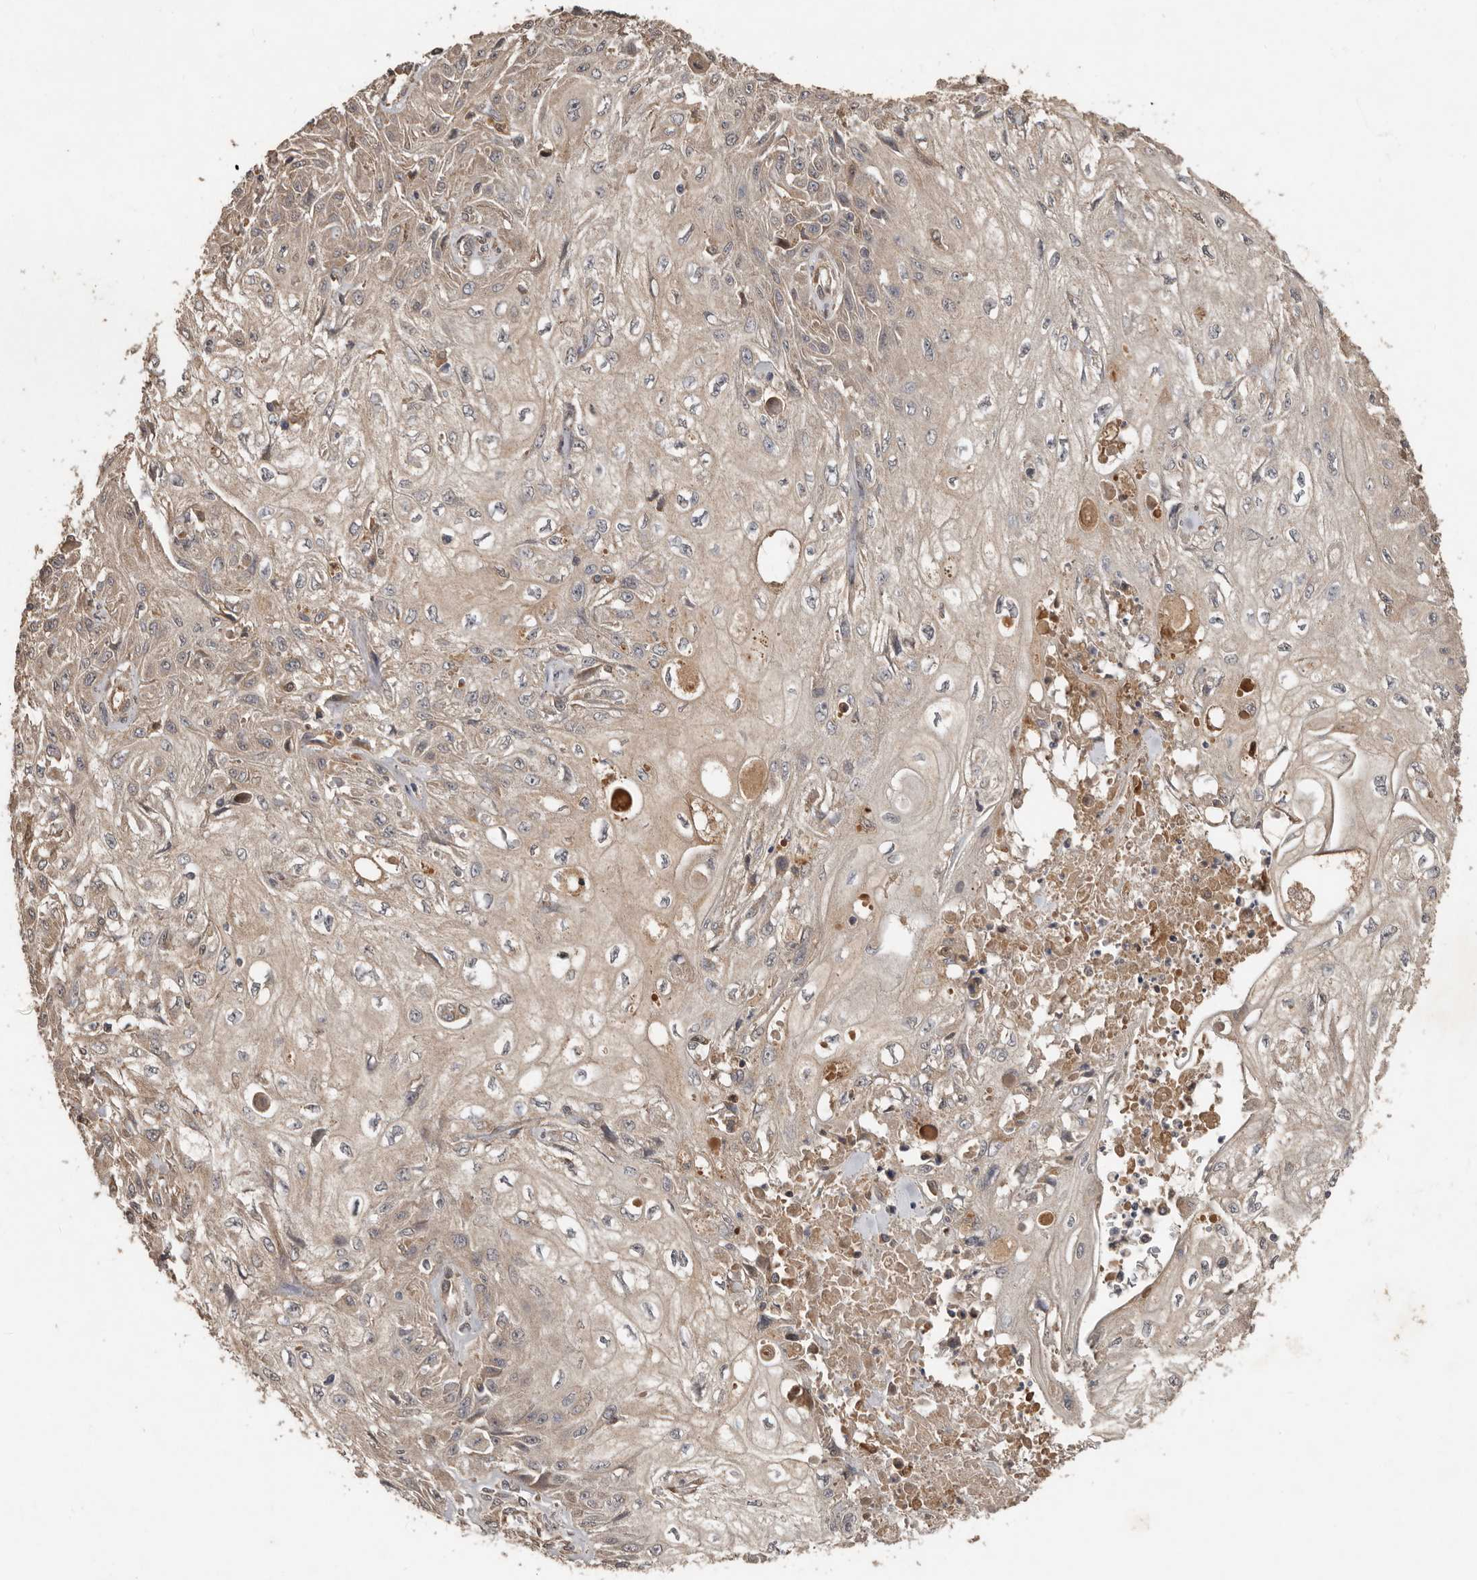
{"staining": {"intensity": "weak", "quantity": "<25%", "location": "cytoplasmic/membranous"}, "tissue": "skin cancer", "cell_type": "Tumor cells", "image_type": "cancer", "snomed": [{"axis": "morphology", "description": "Squamous cell carcinoma, NOS"}, {"axis": "morphology", "description": "Squamous cell carcinoma, metastatic, NOS"}, {"axis": "topography", "description": "Skin"}, {"axis": "topography", "description": "Lymph node"}], "caption": "High magnification brightfield microscopy of skin squamous cell carcinoma stained with DAB (brown) and counterstained with hematoxylin (blue): tumor cells show no significant staining.", "gene": "KIF26B", "patient": {"sex": "male", "age": 75}}